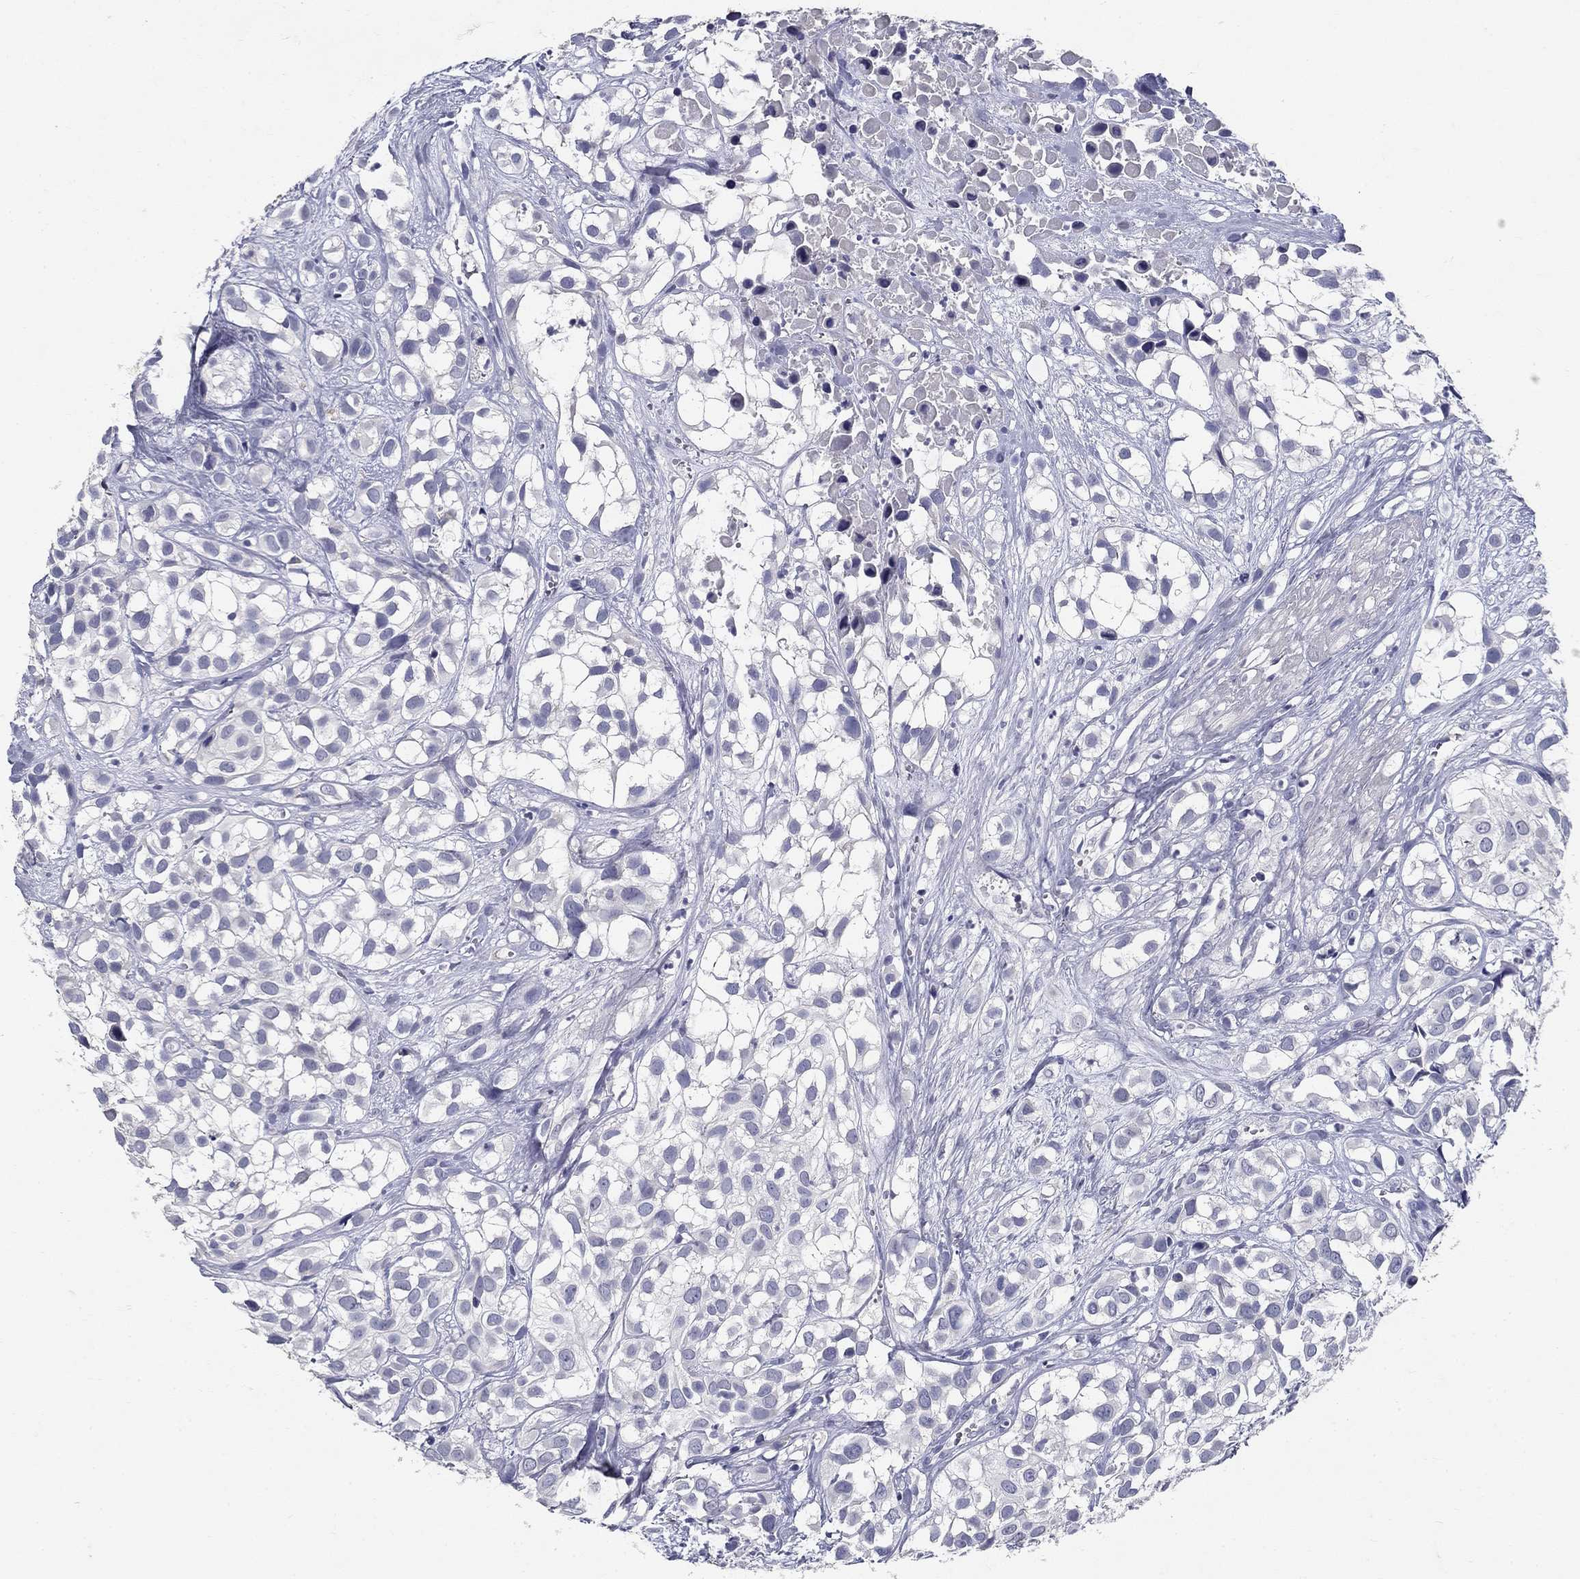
{"staining": {"intensity": "negative", "quantity": "none", "location": "none"}, "tissue": "urothelial cancer", "cell_type": "Tumor cells", "image_type": "cancer", "snomed": [{"axis": "morphology", "description": "Urothelial carcinoma, High grade"}, {"axis": "topography", "description": "Urinary bladder"}], "caption": "This histopathology image is of urothelial cancer stained with immunohistochemistry (IHC) to label a protein in brown with the nuclei are counter-stained blue. There is no staining in tumor cells.", "gene": "POMC", "patient": {"sex": "male", "age": 56}}